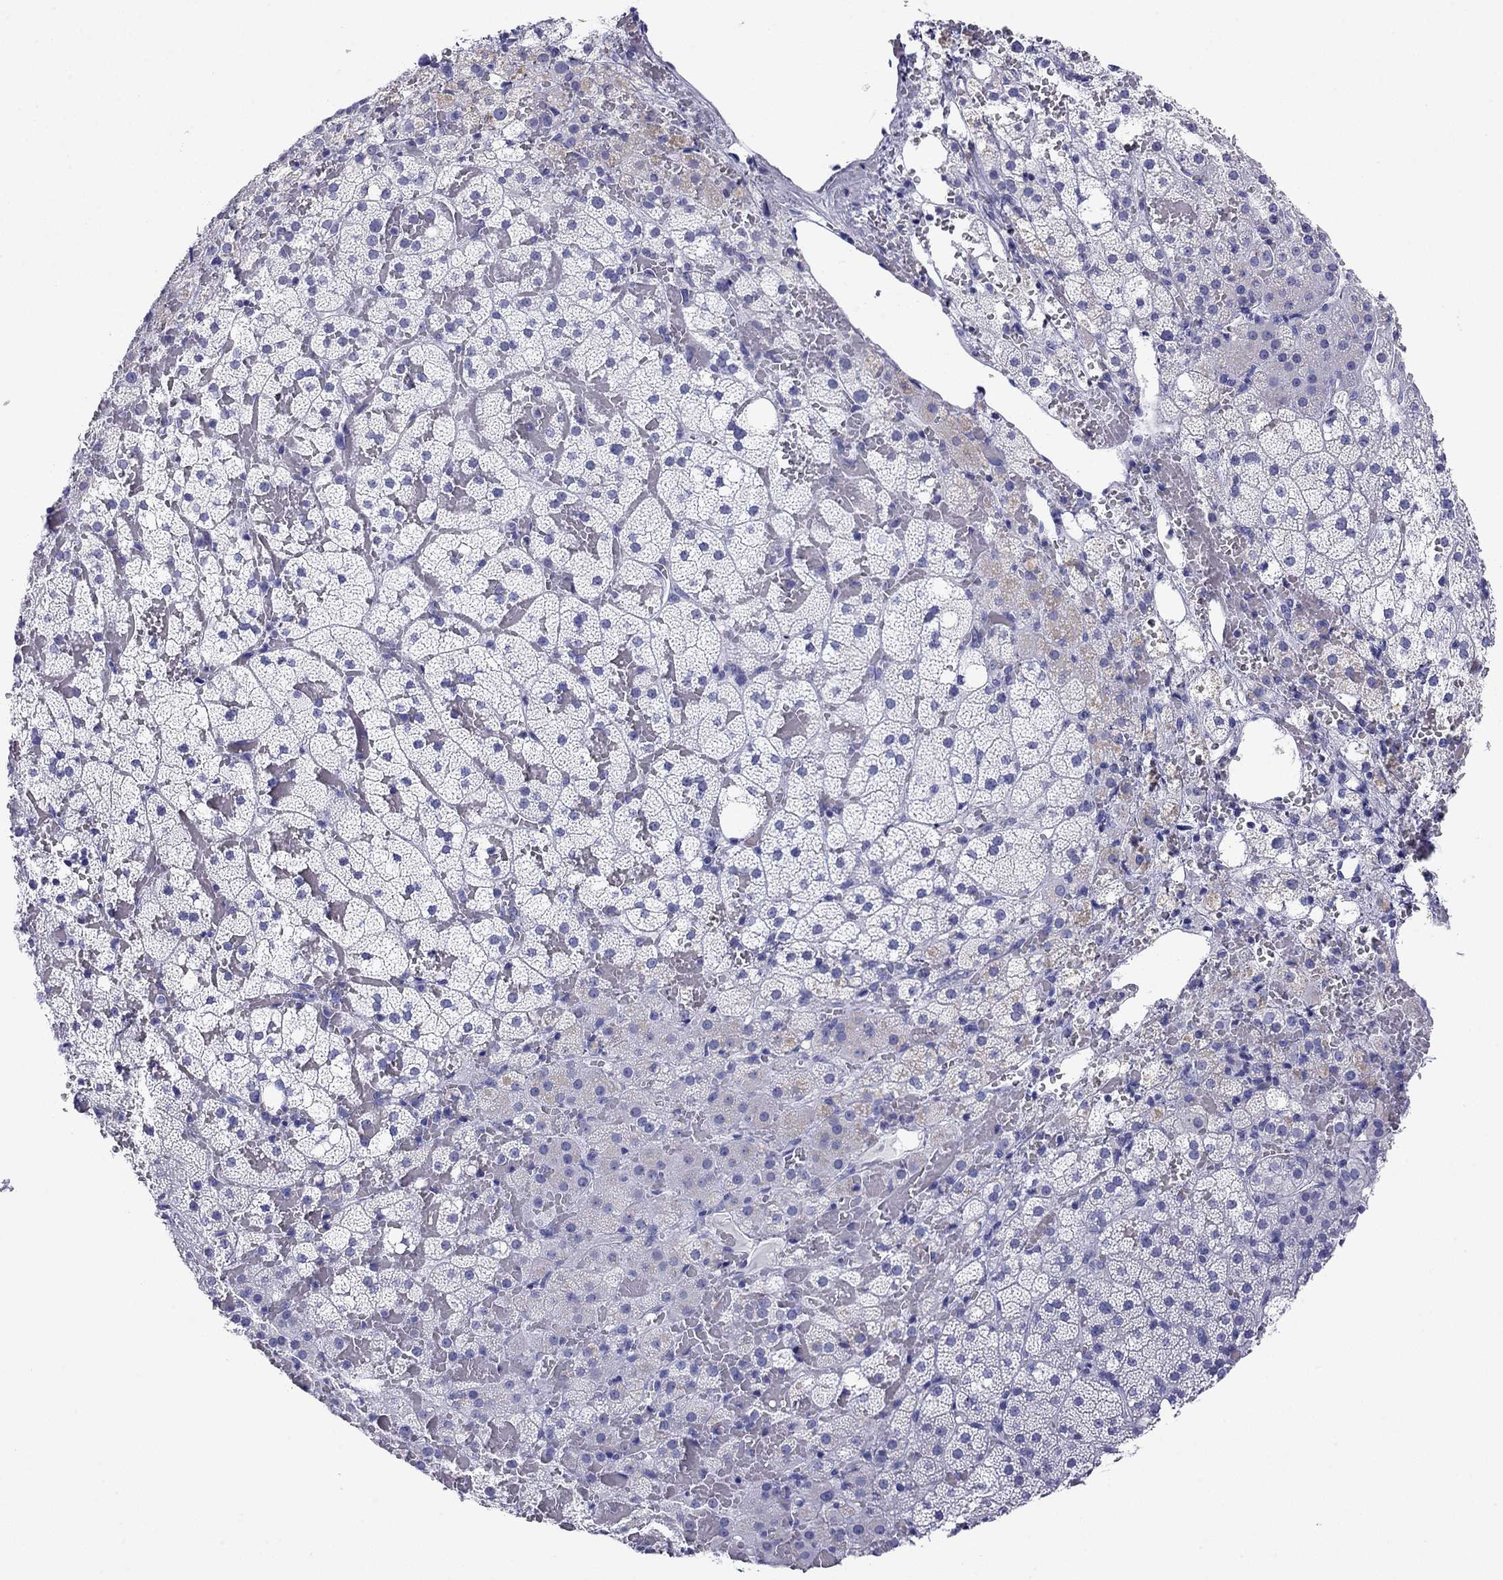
{"staining": {"intensity": "negative", "quantity": "none", "location": "none"}, "tissue": "adrenal gland", "cell_type": "Glandular cells", "image_type": "normal", "snomed": [{"axis": "morphology", "description": "Normal tissue, NOS"}, {"axis": "topography", "description": "Adrenal gland"}], "caption": "A high-resolution histopathology image shows immunohistochemistry staining of benign adrenal gland, which displays no significant staining in glandular cells.", "gene": "MYMX", "patient": {"sex": "male", "age": 53}}